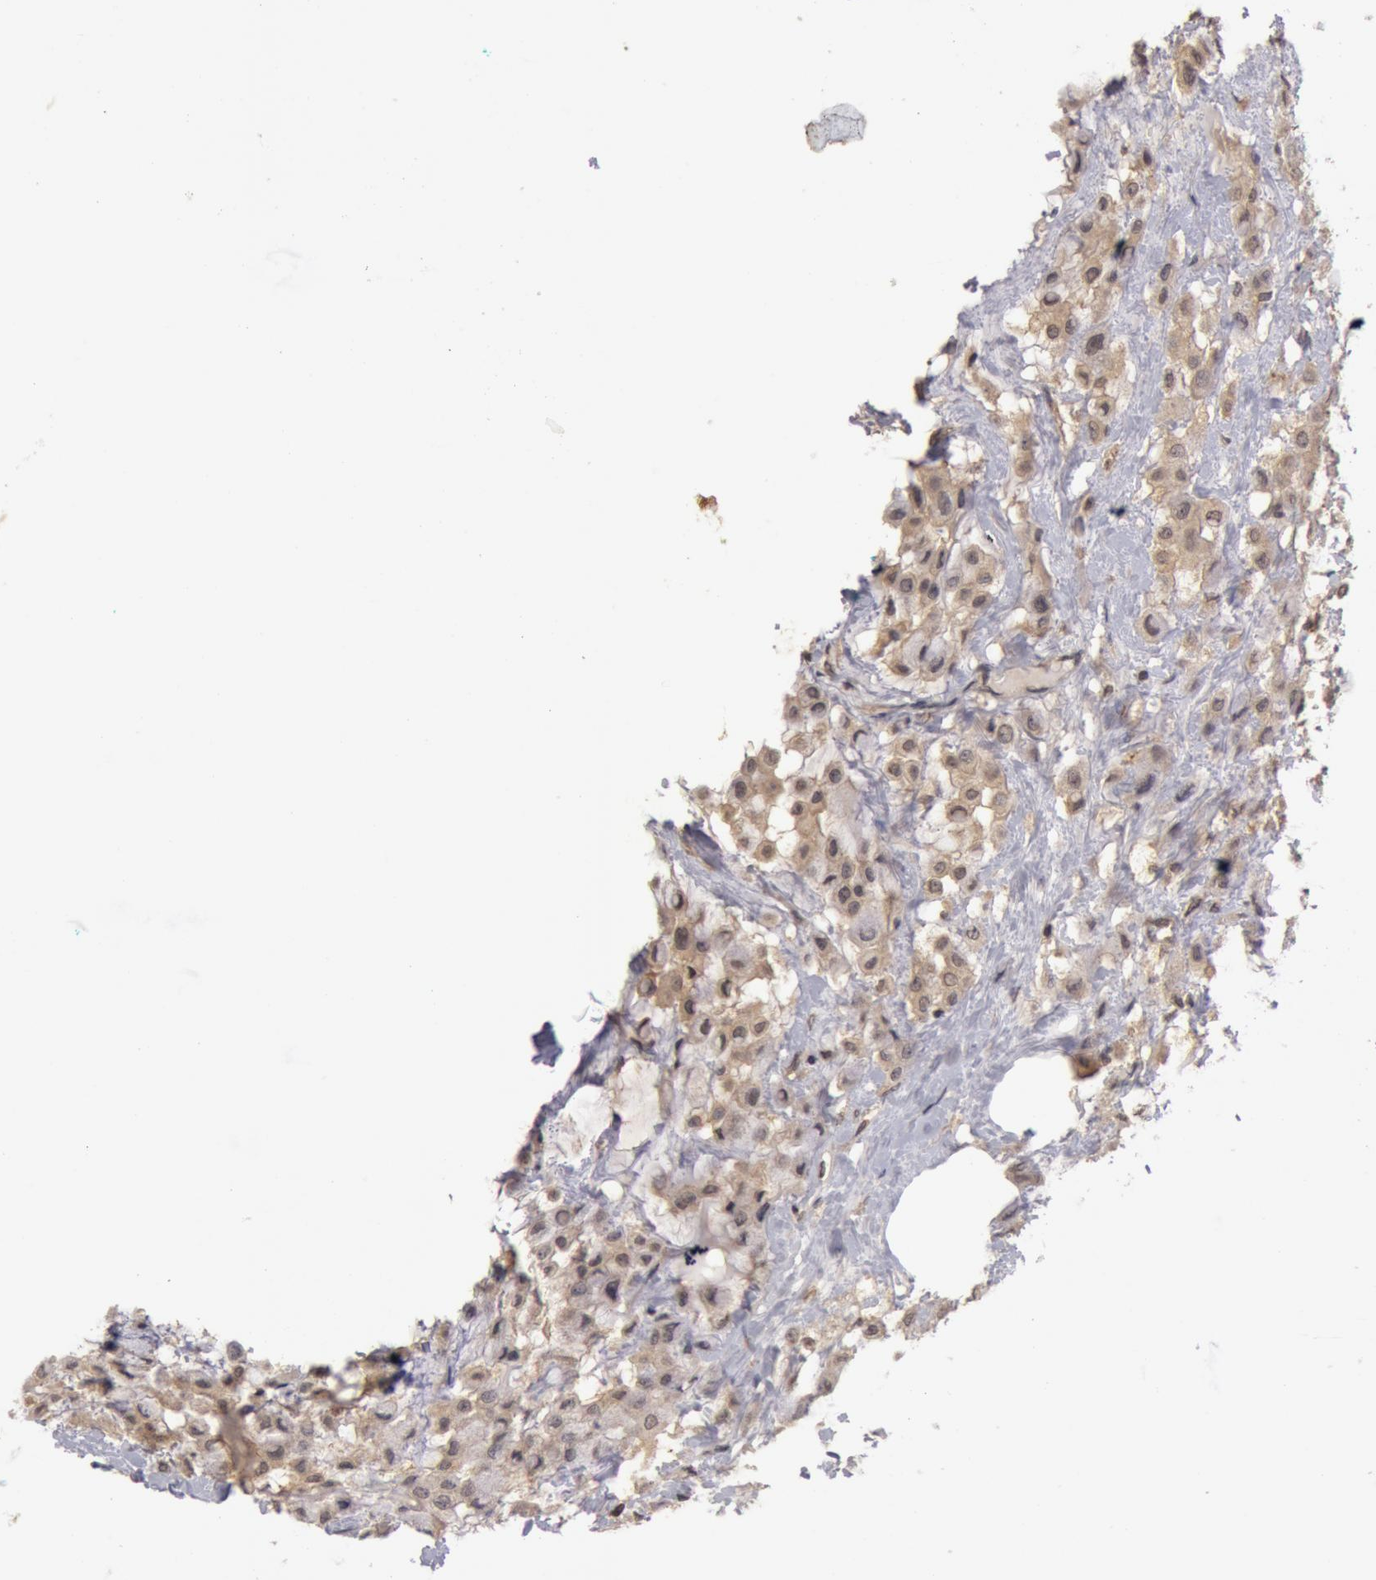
{"staining": {"intensity": "weak", "quantity": ">75%", "location": "cytoplasmic/membranous"}, "tissue": "breast cancer", "cell_type": "Tumor cells", "image_type": "cancer", "snomed": [{"axis": "morphology", "description": "Lobular carcinoma"}, {"axis": "topography", "description": "Breast"}], "caption": "The image shows staining of breast lobular carcinoma, revealing weak cytoplasmic/membranous protein expression (brown color) within tumor cells.", "gene": "BCHE", "patient": {"sex": "female", "age": 85}}